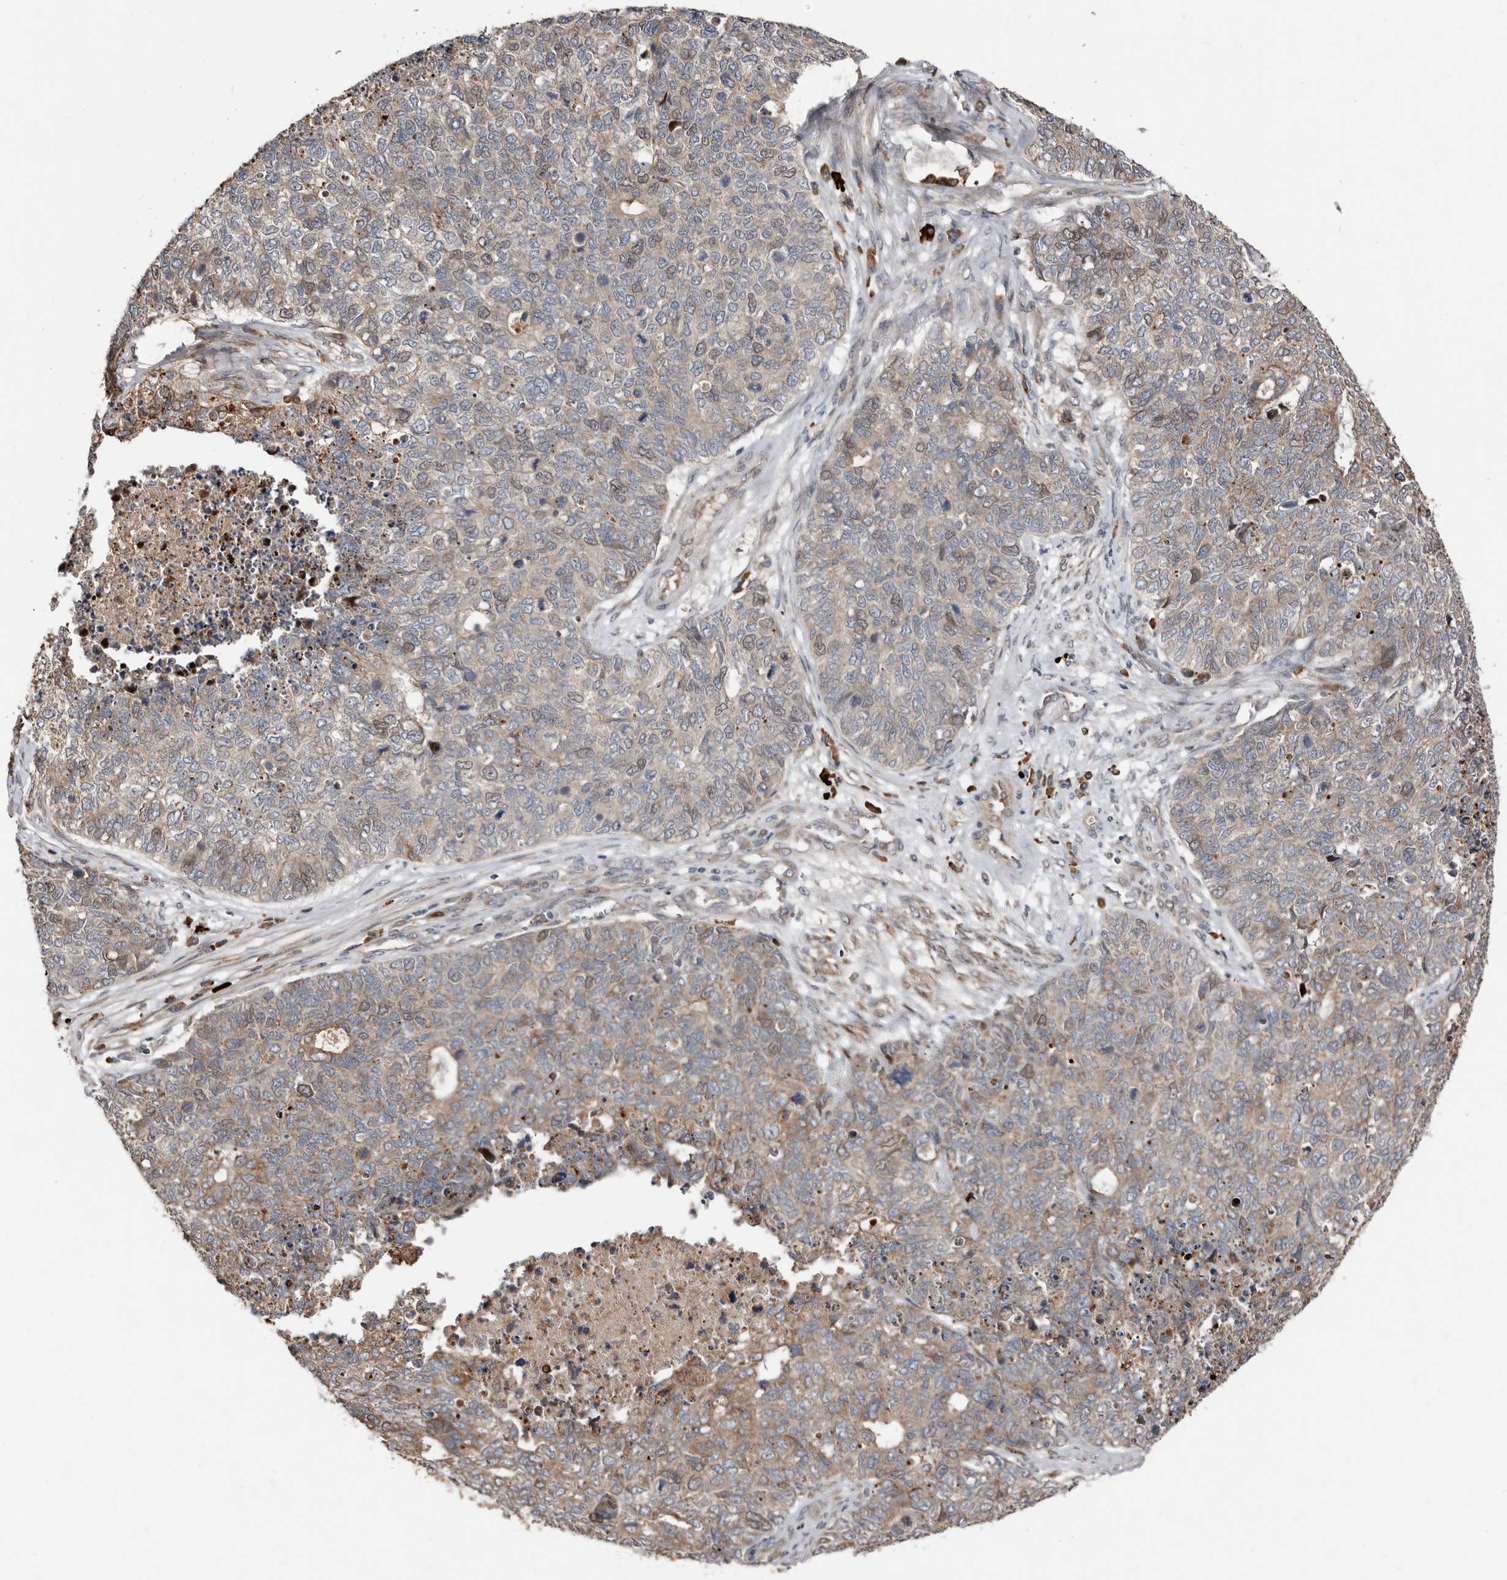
{"staining": {"intensity": "weak", "quantity": "25%-75%", "location": "cytoplasmic/membranous,nuclear"}, "tissue": "cervical cancer", "cell_type": "Tumor cells", "image_type": "cancer", "snomed": [{"axis": "morphology", "description": "Squamous cell carcinoma, NOS"}, {"axis": "topography", "description": "Cervix"}], "caption": "Immunohistochemical staining of human cervical squamous cell carcinoma shows low levels of weak cytoplasmic/membranous and nuclear protein staining in approximately 25%-75% of tumor cells.", "gene": "SMYD4", "patient": {"sex": "female", "age": 63}}